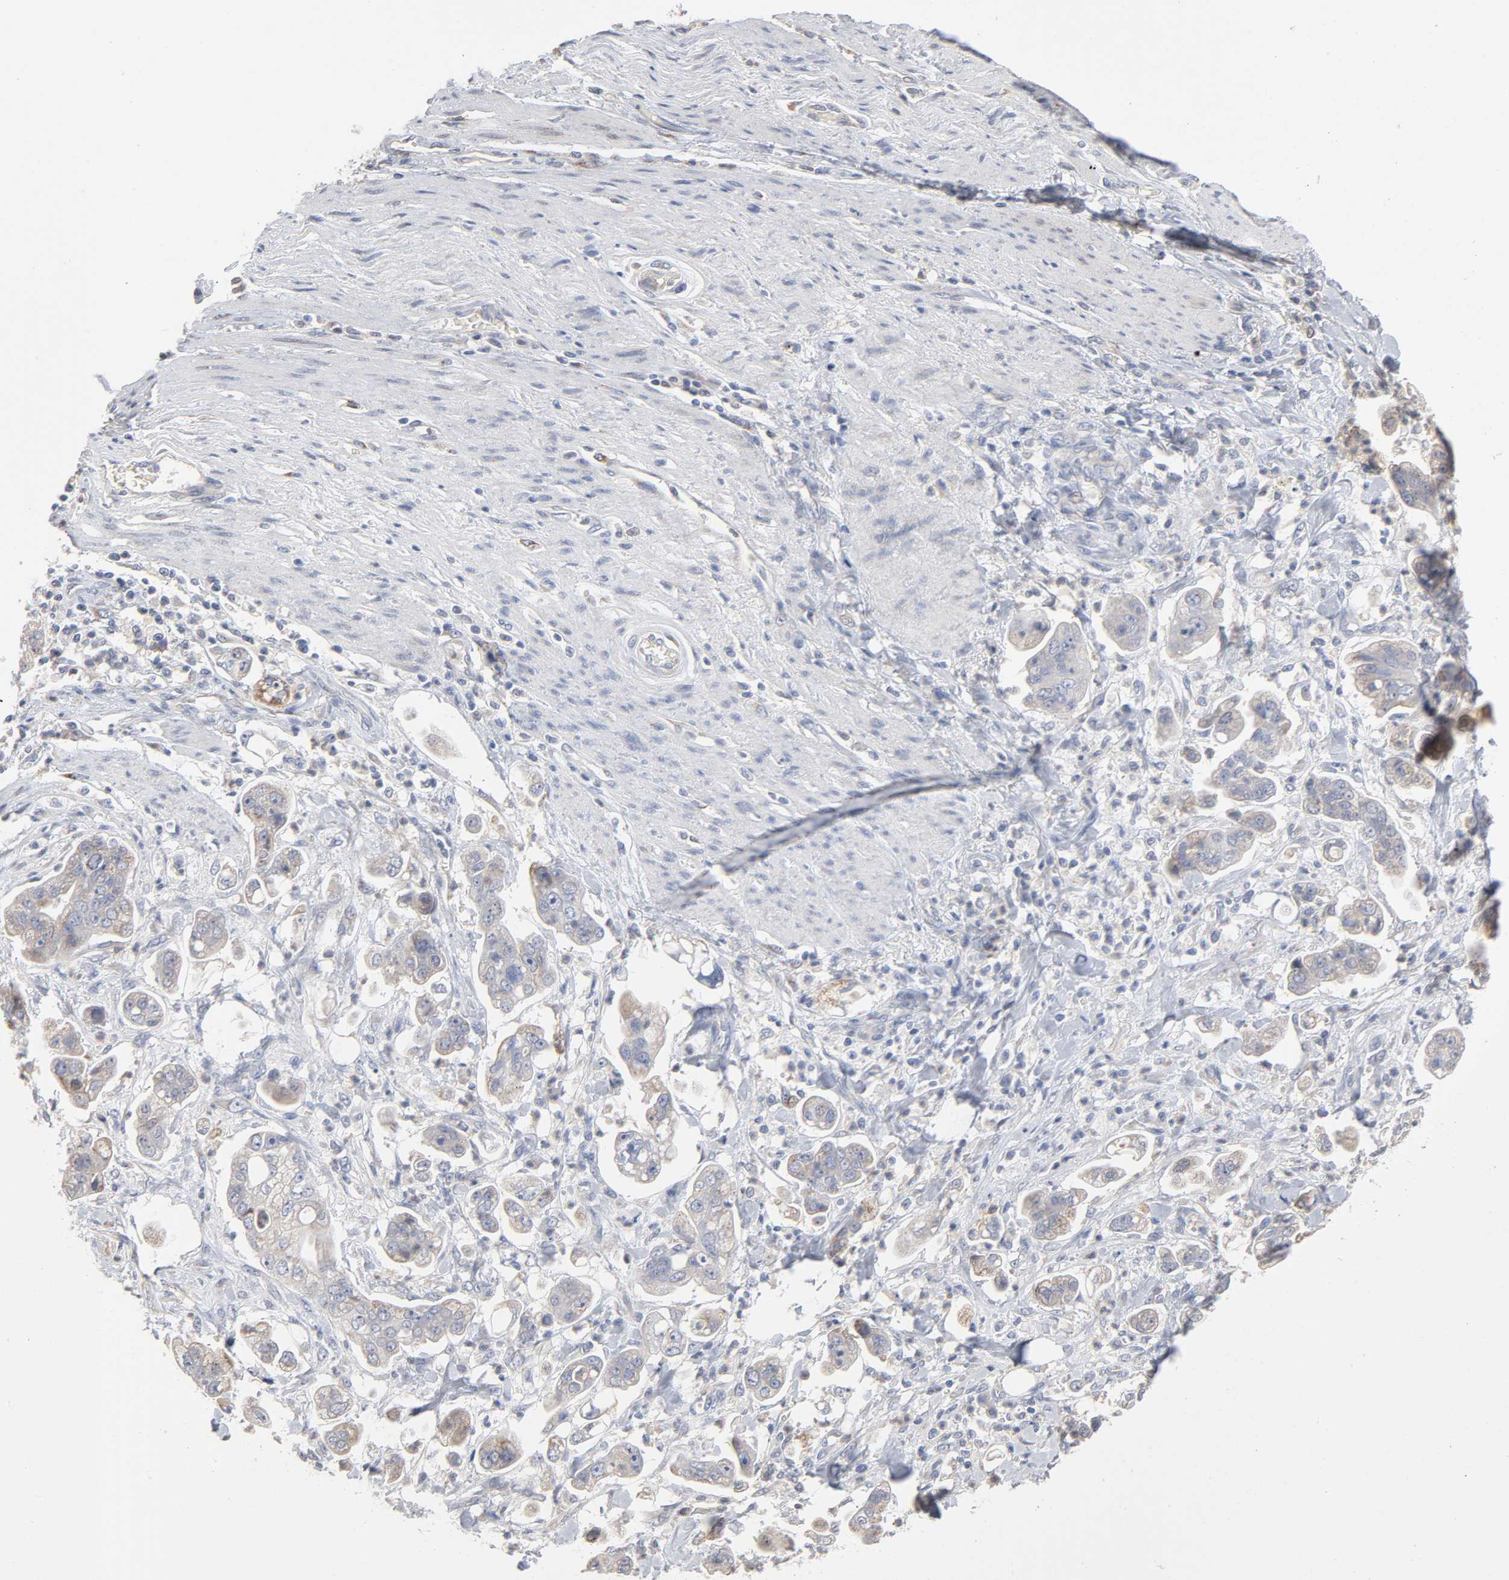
{"staining": {"intensity": "weak", "quantity": "25%-75%", "location": "cytoplasmic/membranous"}, "tissue": "stomach cancer", "cell_type": "Tumor cells", "image_type": "cancer", "snomed": [{"axis": "morphology", "description": "Adenocarcinoma, NOS"}, {"axis": "topography", "description": "Stomach"}], "caption": "Brown immunohistochemical staining in human stomach cancer (adenocarcinoma) exhibits weak cytoplasmic/membranous staining in about 25%-75% of tumor cells.", "gene": "AK7", "patient": {"sex": "male", "age": 62}}